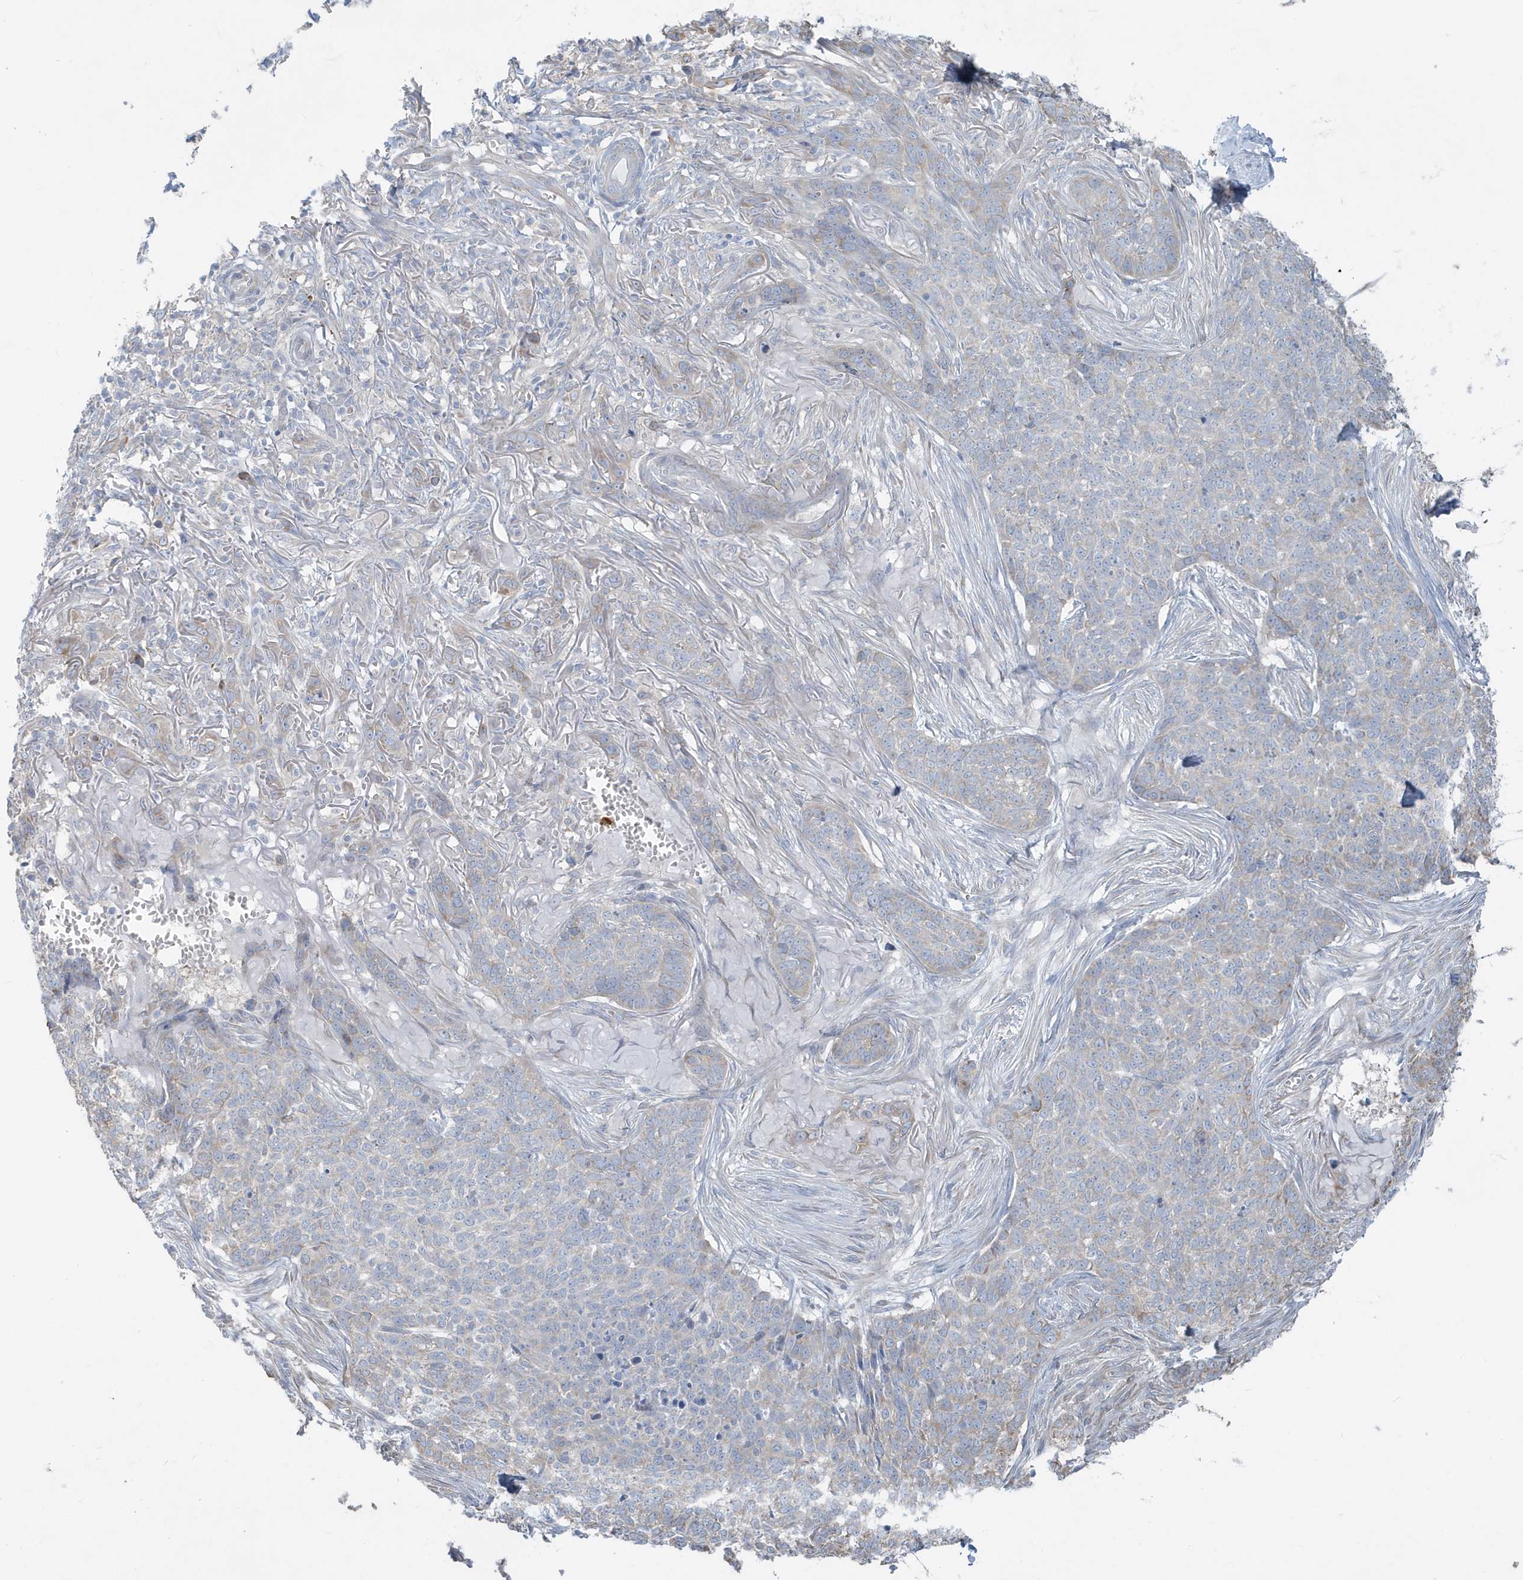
{"staining": {"intensity": "negative", "quantity": "none", "location": "none"}, "tissue": "skin cancer", "cell_type": "Tumor cells", "image_type": "cancer", "snomed": [{"axis": "morphology", "description": "Basal cell carcinoma"}, {"axis": "topography", "description": "Skin"}], "caption": "Immunohistochemical staining of basal cell carcinoma (skin) demonstrates no significant staining in tumor cells. The staining was performed using DAB to visualize the protein expression in brown, while the nuclei were stained in blue with hematoxylin (Magnification: 20x).", "gene": "CCNJ", "patient": {"sex": "male", "age": 85}}